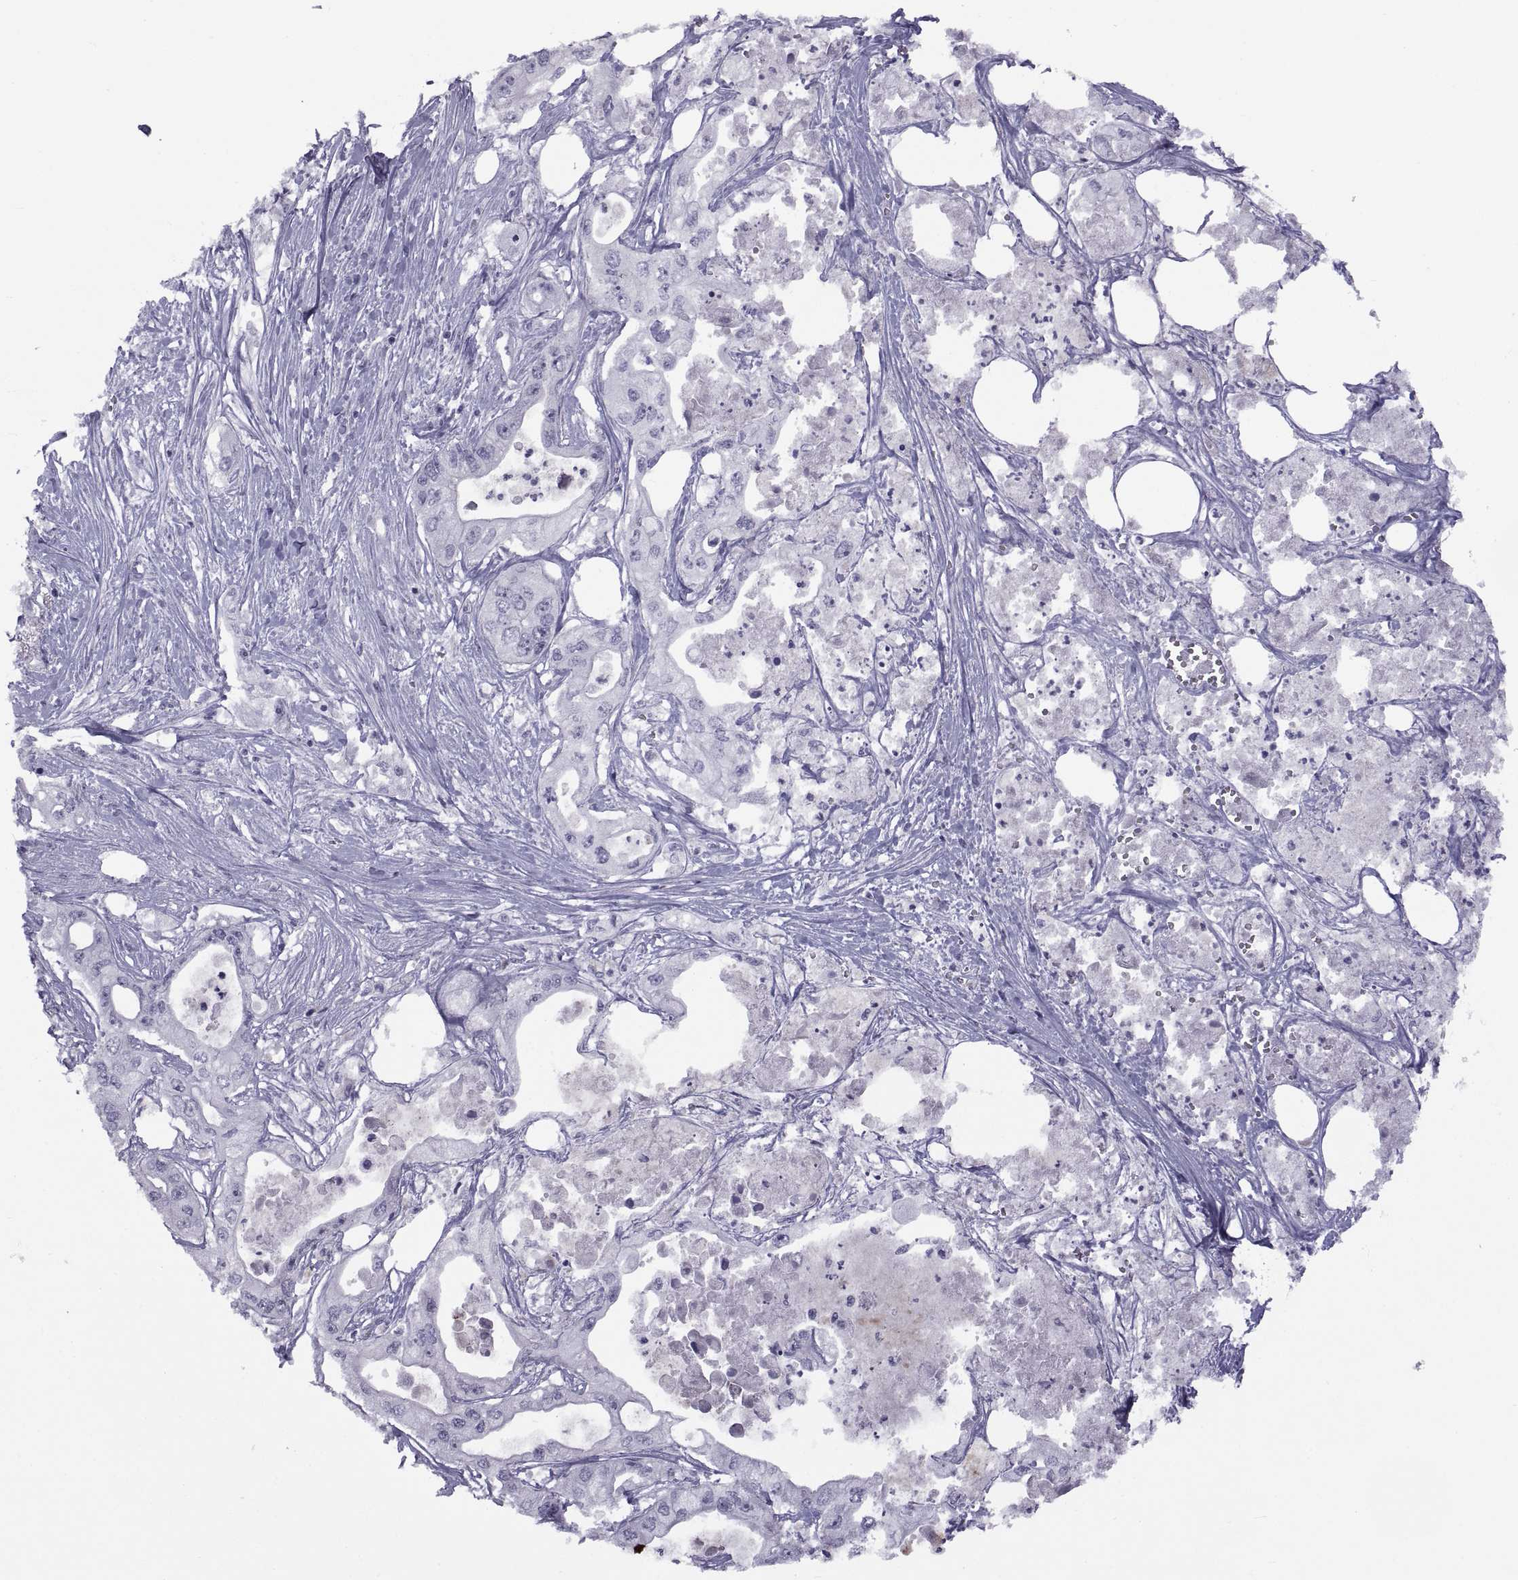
{"staining": {"intensity": "negative", "quantity": "none", "location": "none"}, "tissue": "pancreatic cancer", "cell_type": "Tumor cells", "image_type": "cancer", "snomed": [{"axis": "morphology", "description": "Adenocarcinoma, NOS"}, {"axis": "topography", "description": "Pancreas"}], "caption": "This is a image of immunohistochemistry staining of pancreatic adenocarcinoma, which shows no staining in tumor cells.", "gene": "TMEM158", "patient": {"sex": "male", "age": 70}}